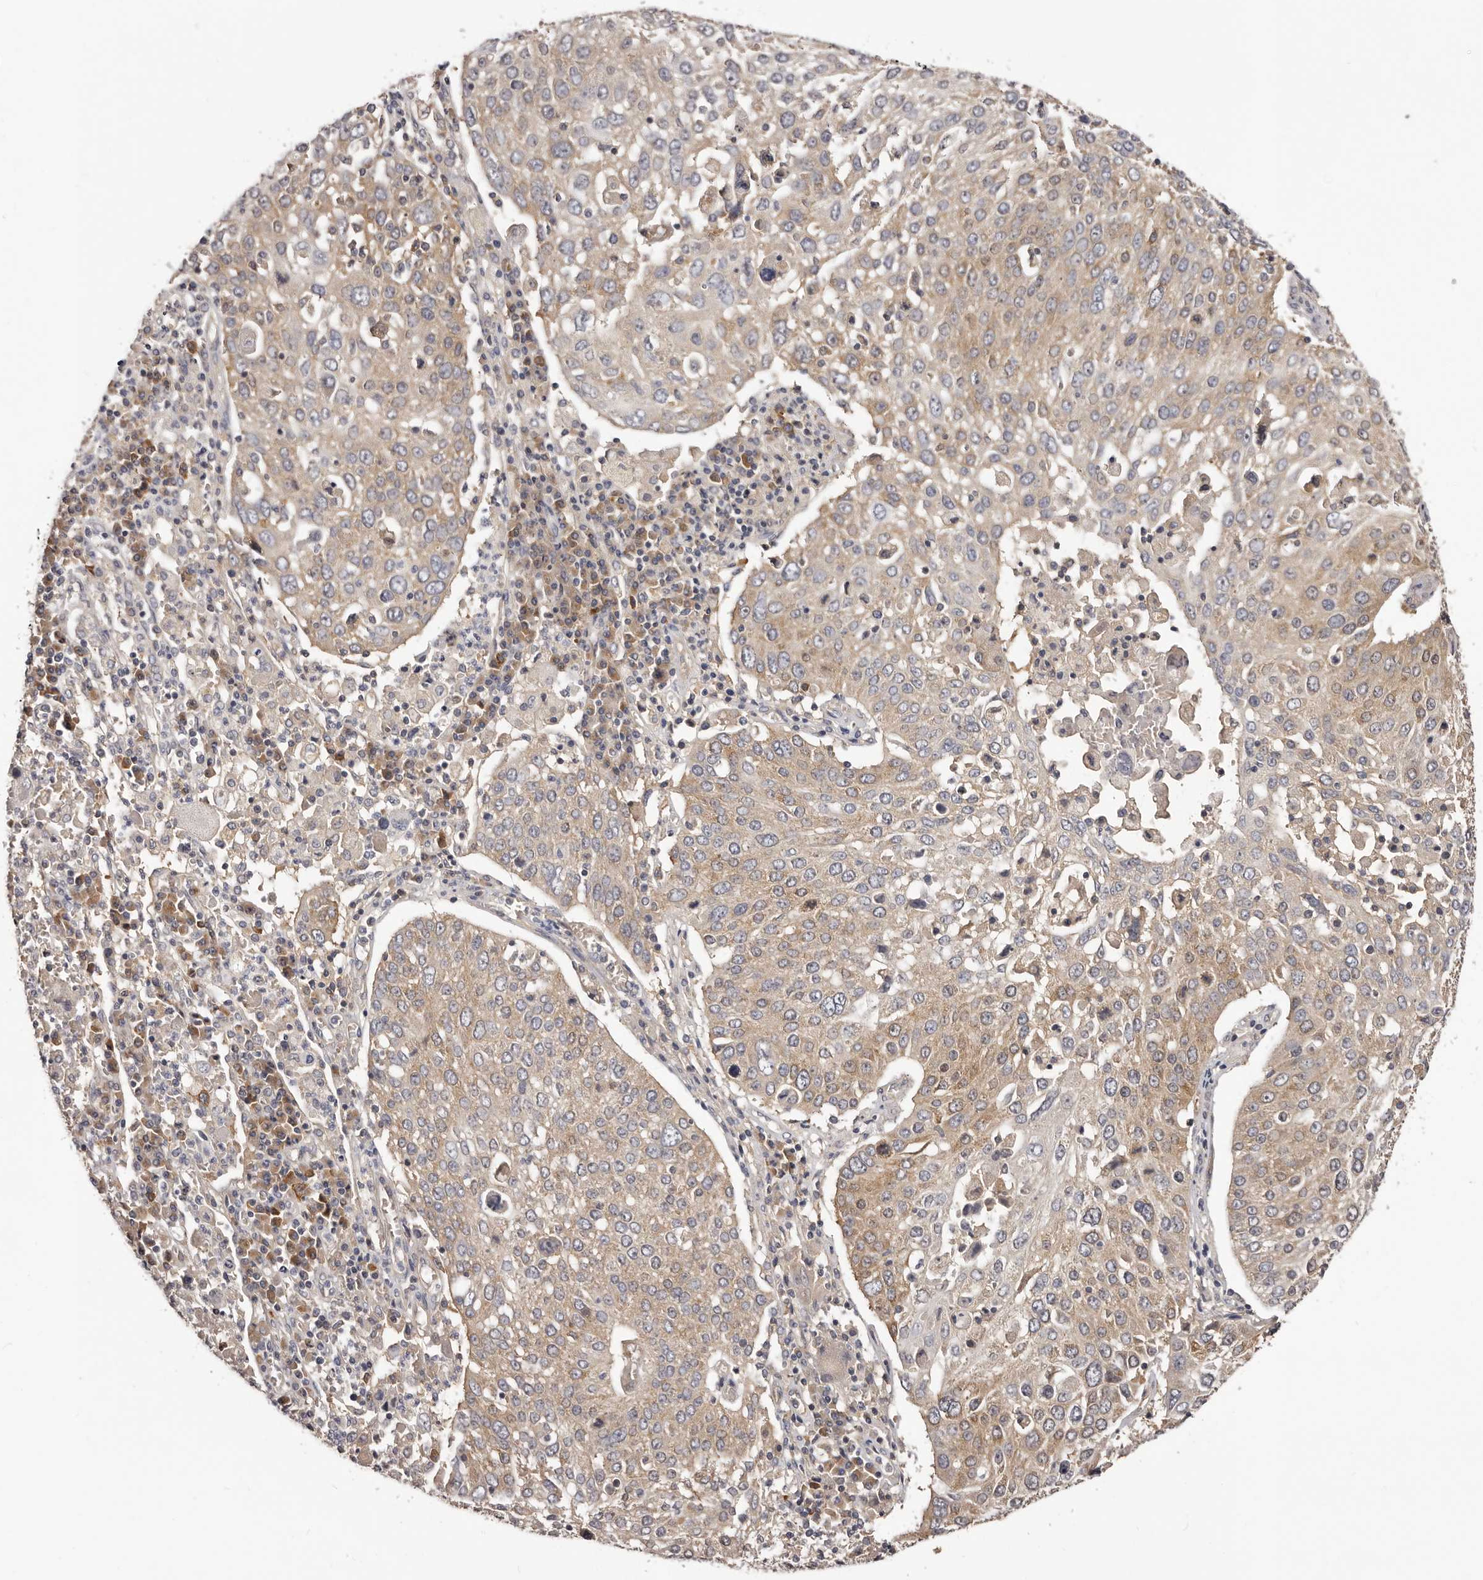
{"staining": {"intensity": "moderate", "quantity": ">75%", "location": "cytoplasmic/membranous"}, "tissue": "lung cancer", "cell_type": "Tumor cells", "image_type": "cancer", "snomed": [{"axis": "morphology", "description": "Squamous cell carcinoma, NOS"}, {"axis": "topography", "description": "Lung"}], "caption": "Tumor cells display medium levels of moderate cytoplasmic/membranous positivity in approximately >75% of cells in lung cancer (squamous cell carcinoma).", "gene": "LTV1", "patient": {"sex": "male", "age": 65}}